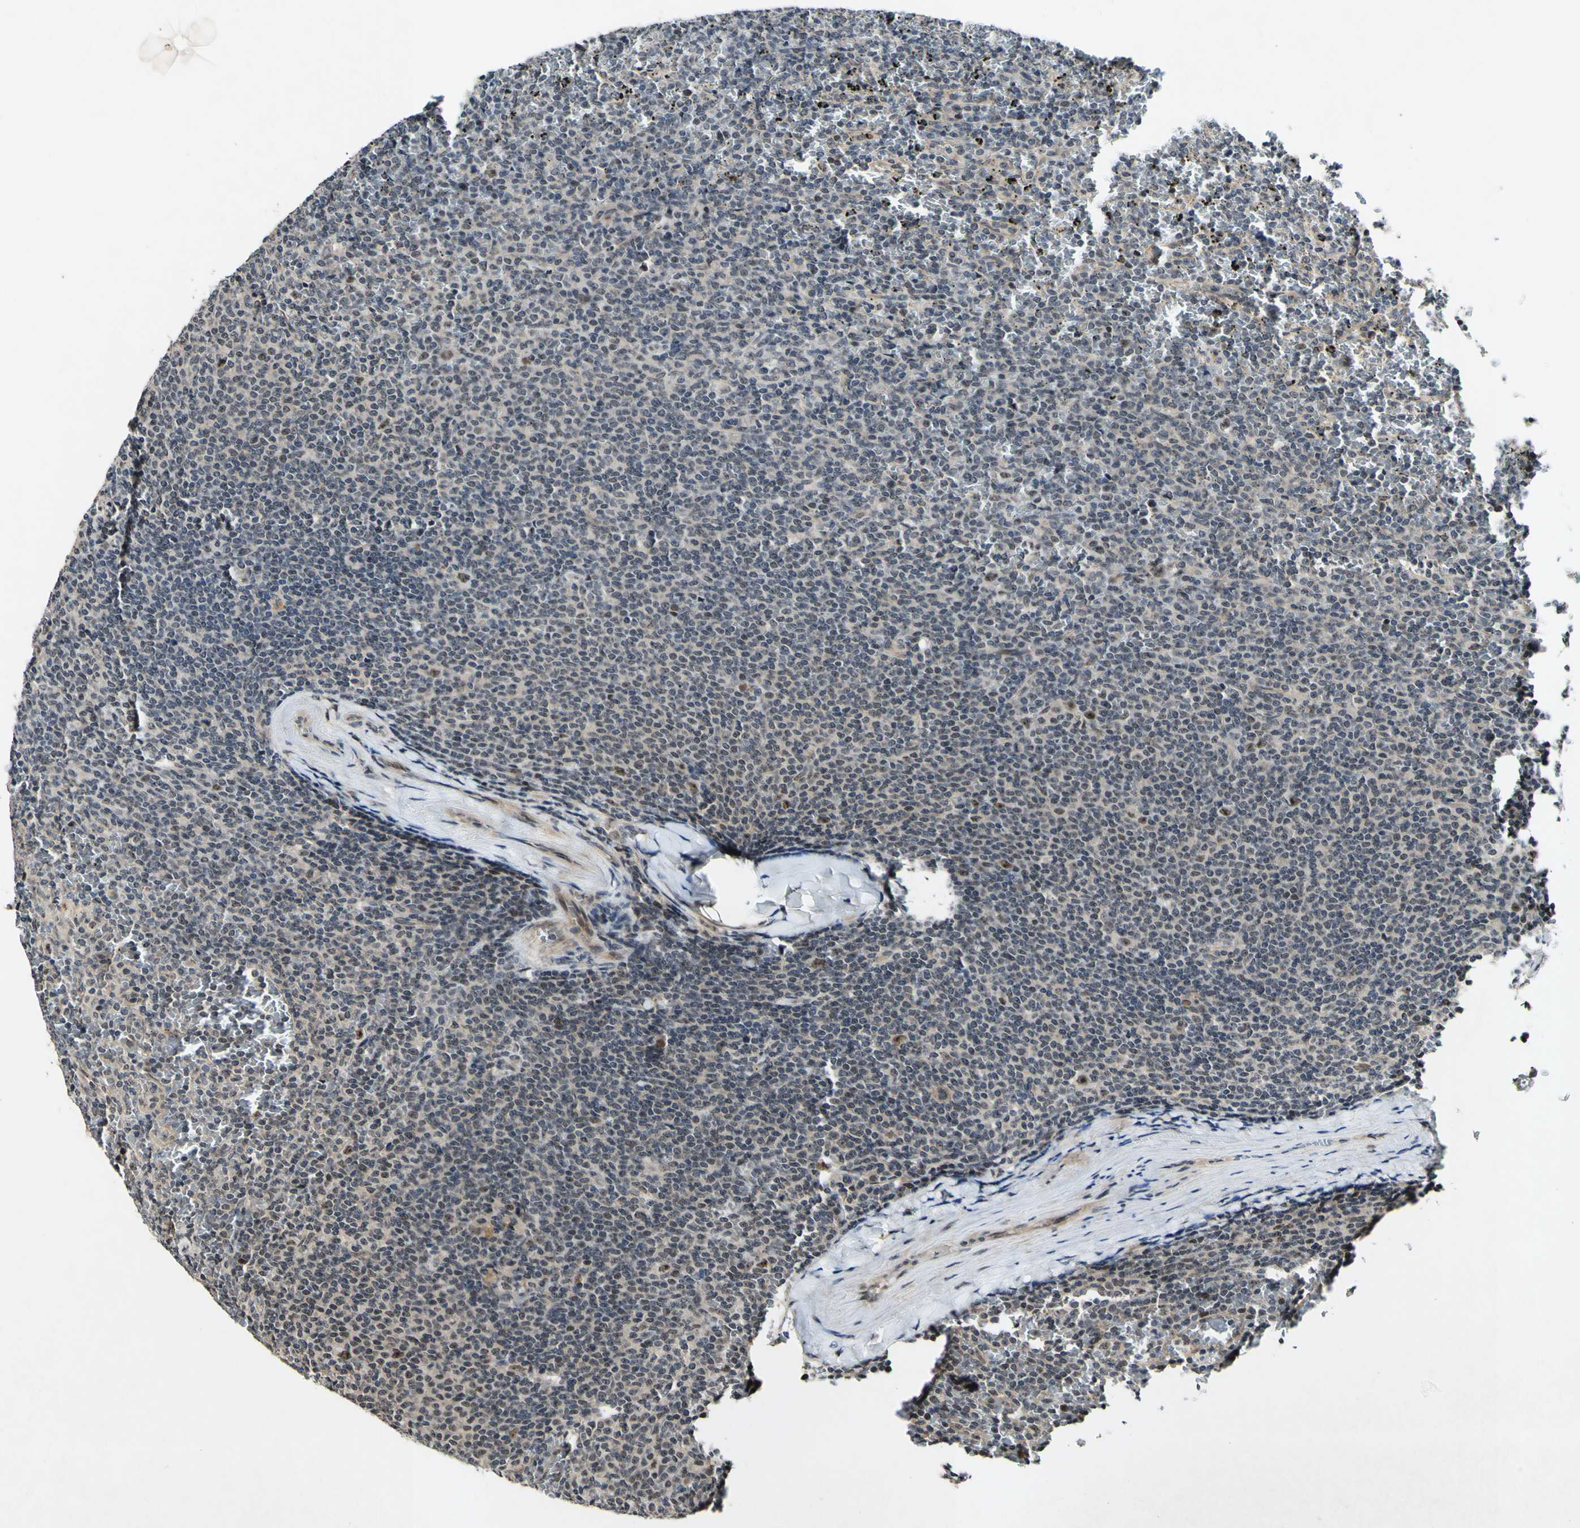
{"staining": {"intensity": "moderate", "quantity": "<25%", "location": "nuclear"}, "tissue": "lymphoma", "cell_type": "Tumor cells", "image_type": "cancer", "snomed": [{"axis": "morphology", "description": "Malignant lymphoma, non-Hodgkin's type, Low grade"}, {"axis": "topography", "description": "Spleen"}], "caption": "Human lymphoma stained with a brown dye exhibits moderate nuclear positive positivity in approximately <25% of tumor cells.", "gene": "POLR2F", "patient": {"sex": "female", "age": 77}}